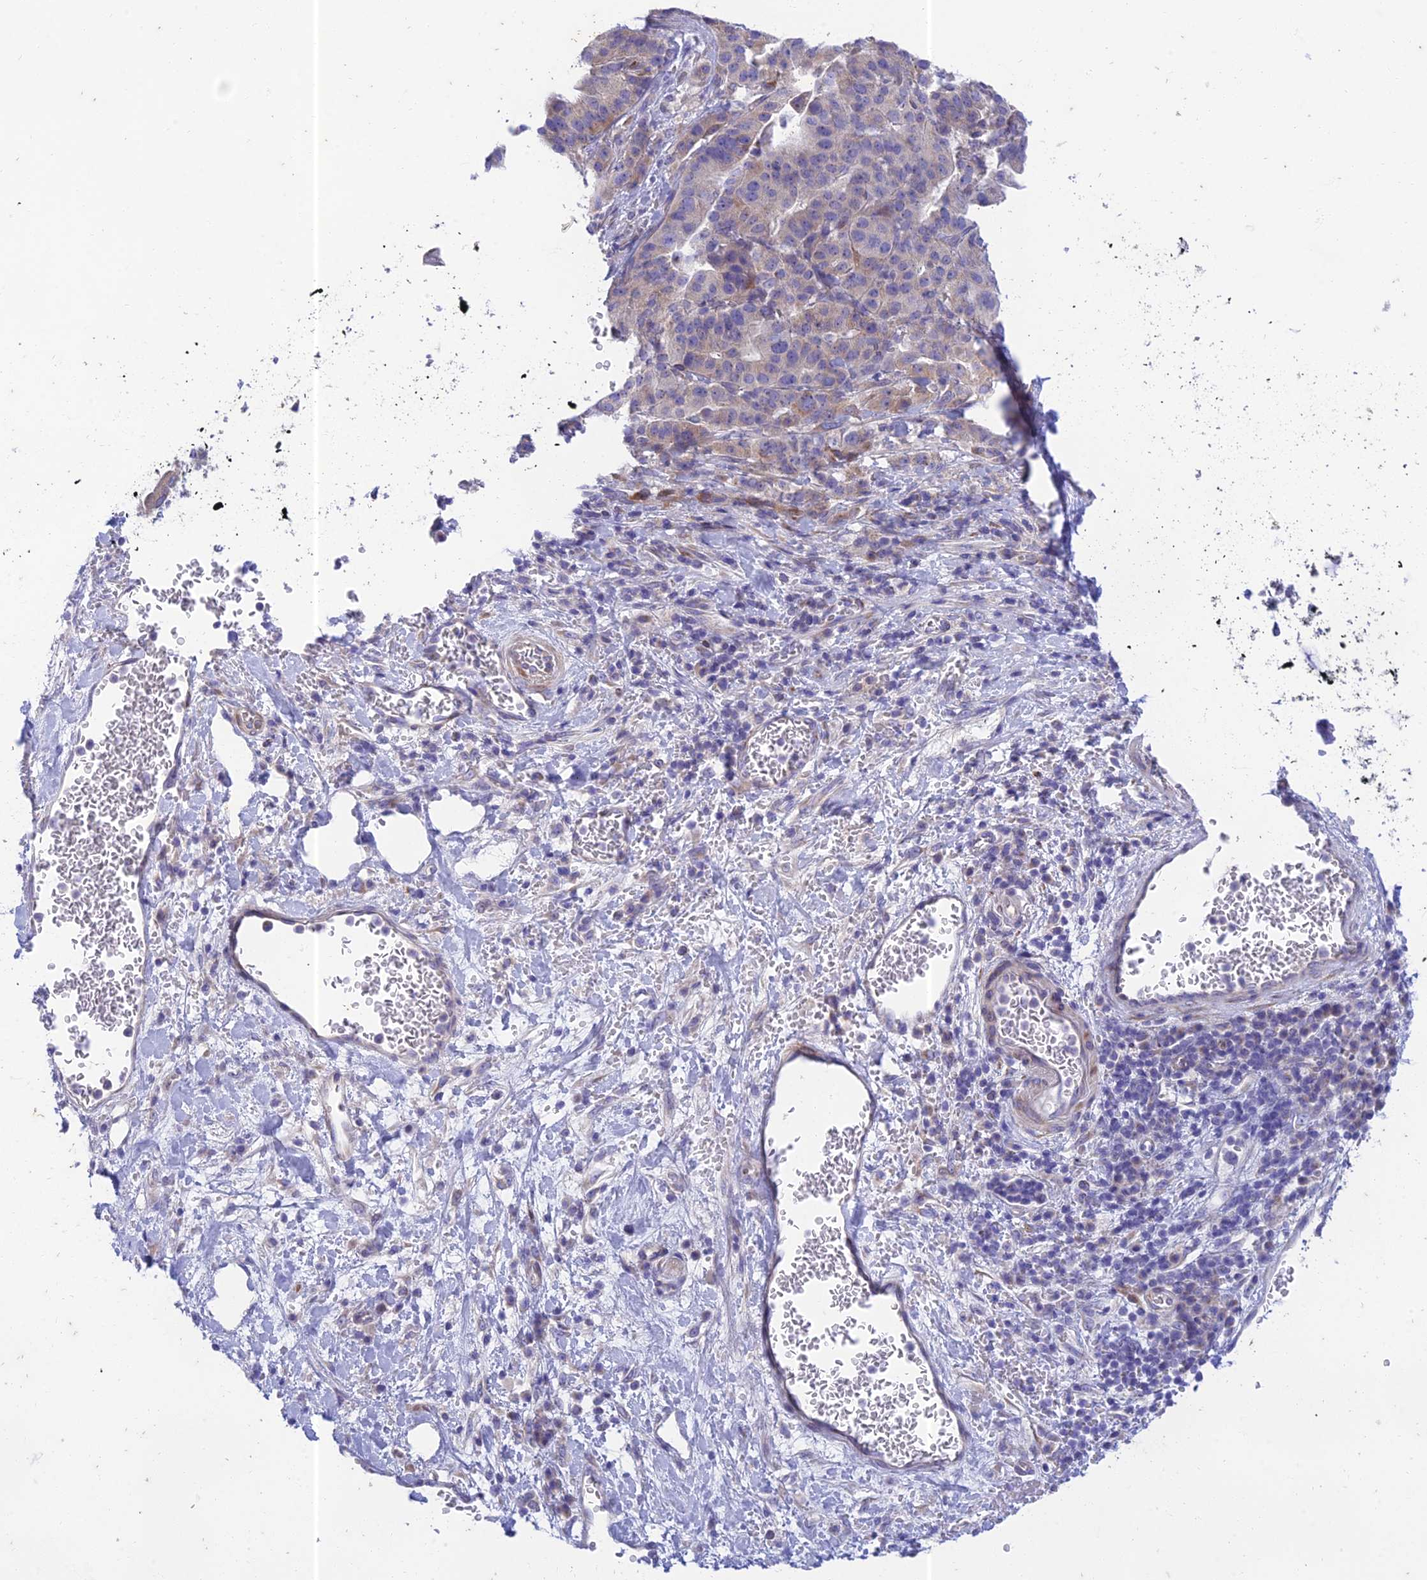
{"staining": {"intensity": "weak", "quantity": "<25%", "location": "cytoplasmic/membranous"}, "tissue": "stomach cancer", "cell_type": "Tumor cells", "image_type": "cancer", "snomed": [{"axis": "morphology", "description": "Adenocarcinoma, NOS"}, {"axis": "topography", "description": "Stomach"}], "caption": "The image reveals no significant positivity in tumor cells of stomach adenocarcinoma.", "gene": "PTCD2", "patient": {"sex": "male", "age": 48}}